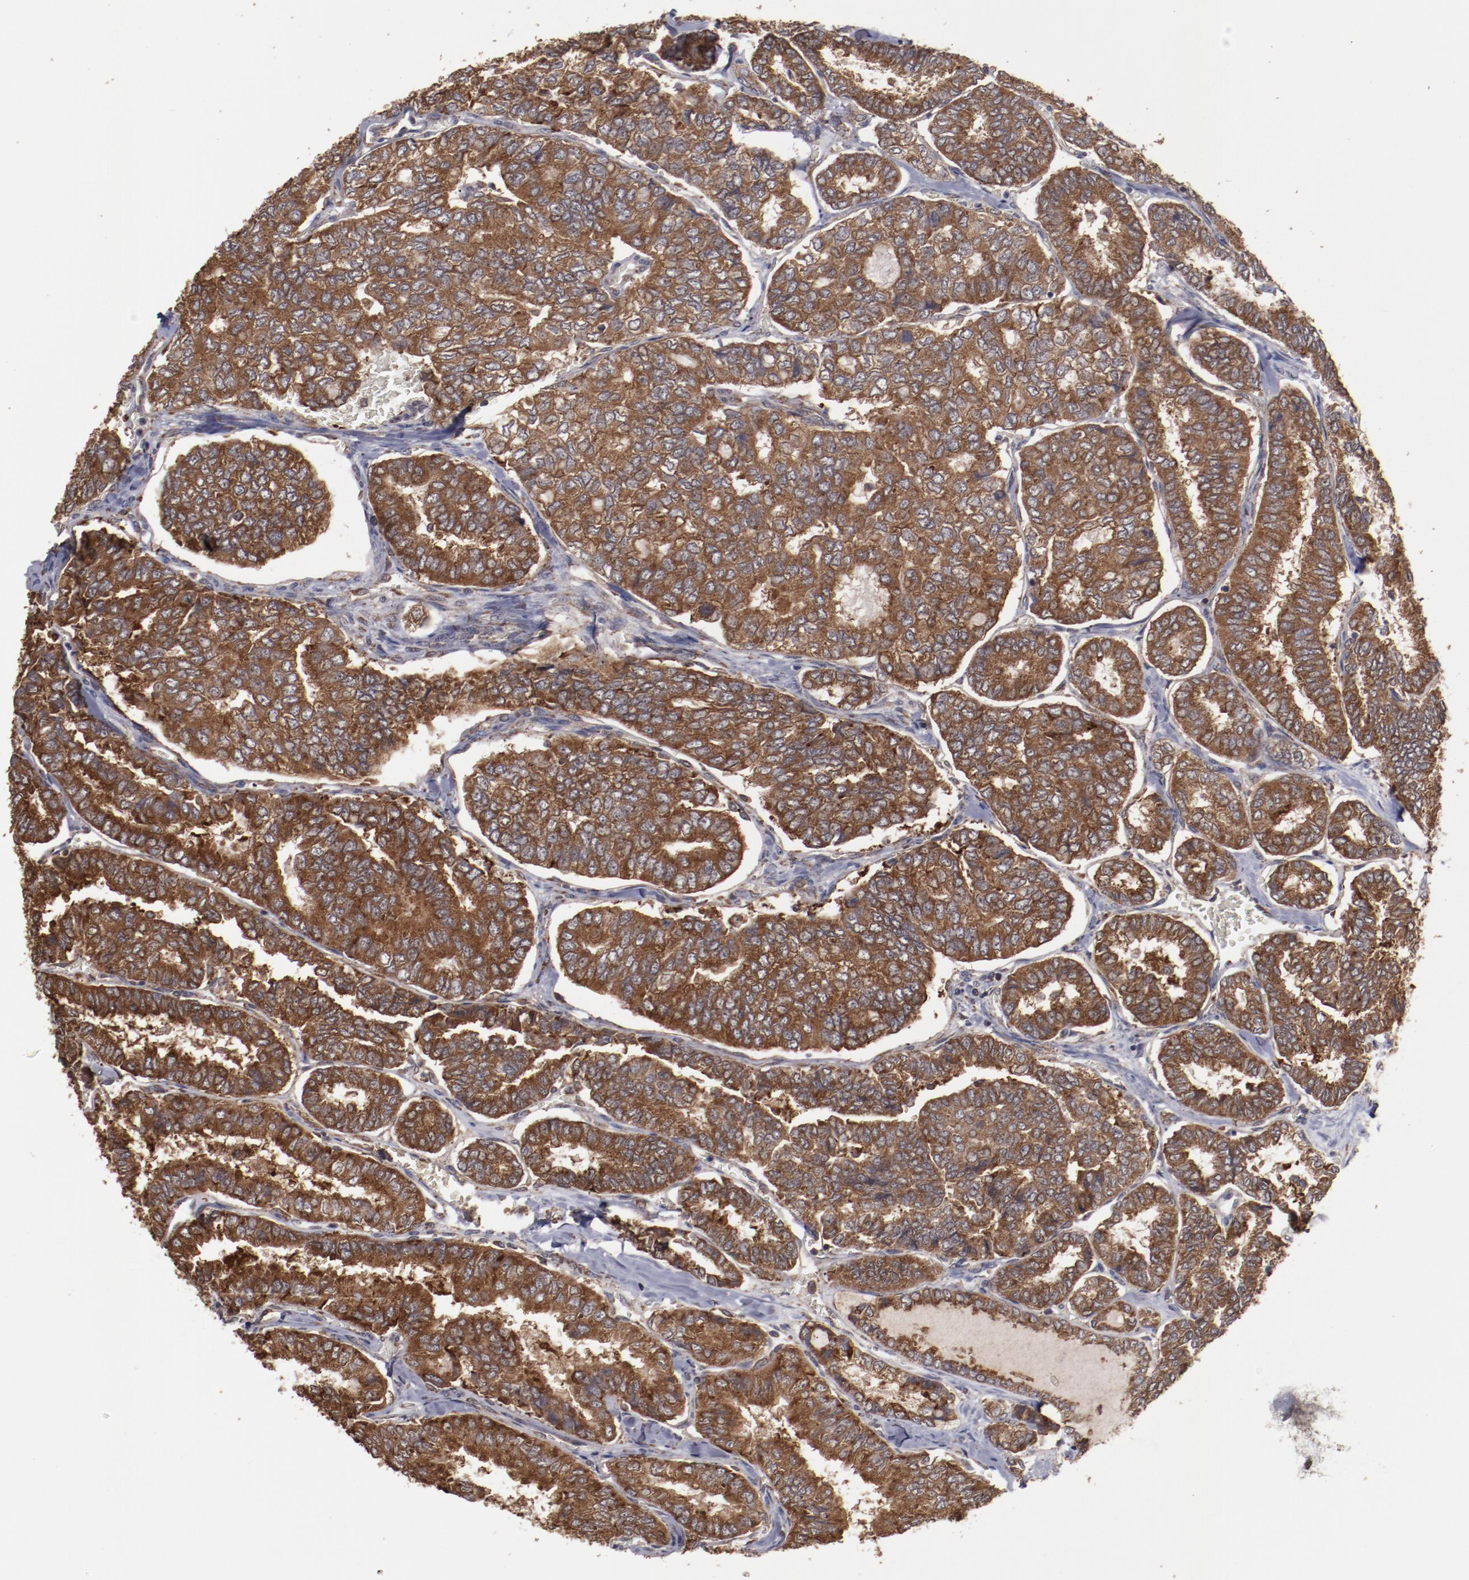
{"staining": {"intensity": "strong", "quantity": ">75%", "location": "cytoplasmic/membranous"}, "tissue": "thyroid cancer", "cell_type": "Tumor cells", "image_type": "cancer", "snomed": [{"axis": "morphology", "description": "Papillary adenocarcinoma, NOS"}, {"axis": "topography", "description": "Thyroid gland"}], "caption": "A histopathology image of human thyroid cancer (papillary adenocarcinoma) stained for a protein reveals strong cytoplasmic/membranous brown staining in tumor cells. (DAB (3,3'-diaminobenzidine) IHC with brightfield microscopy, high magnification).", "gene": "RPS4Y1", "patient": {"sex": "female", "age": 35}}